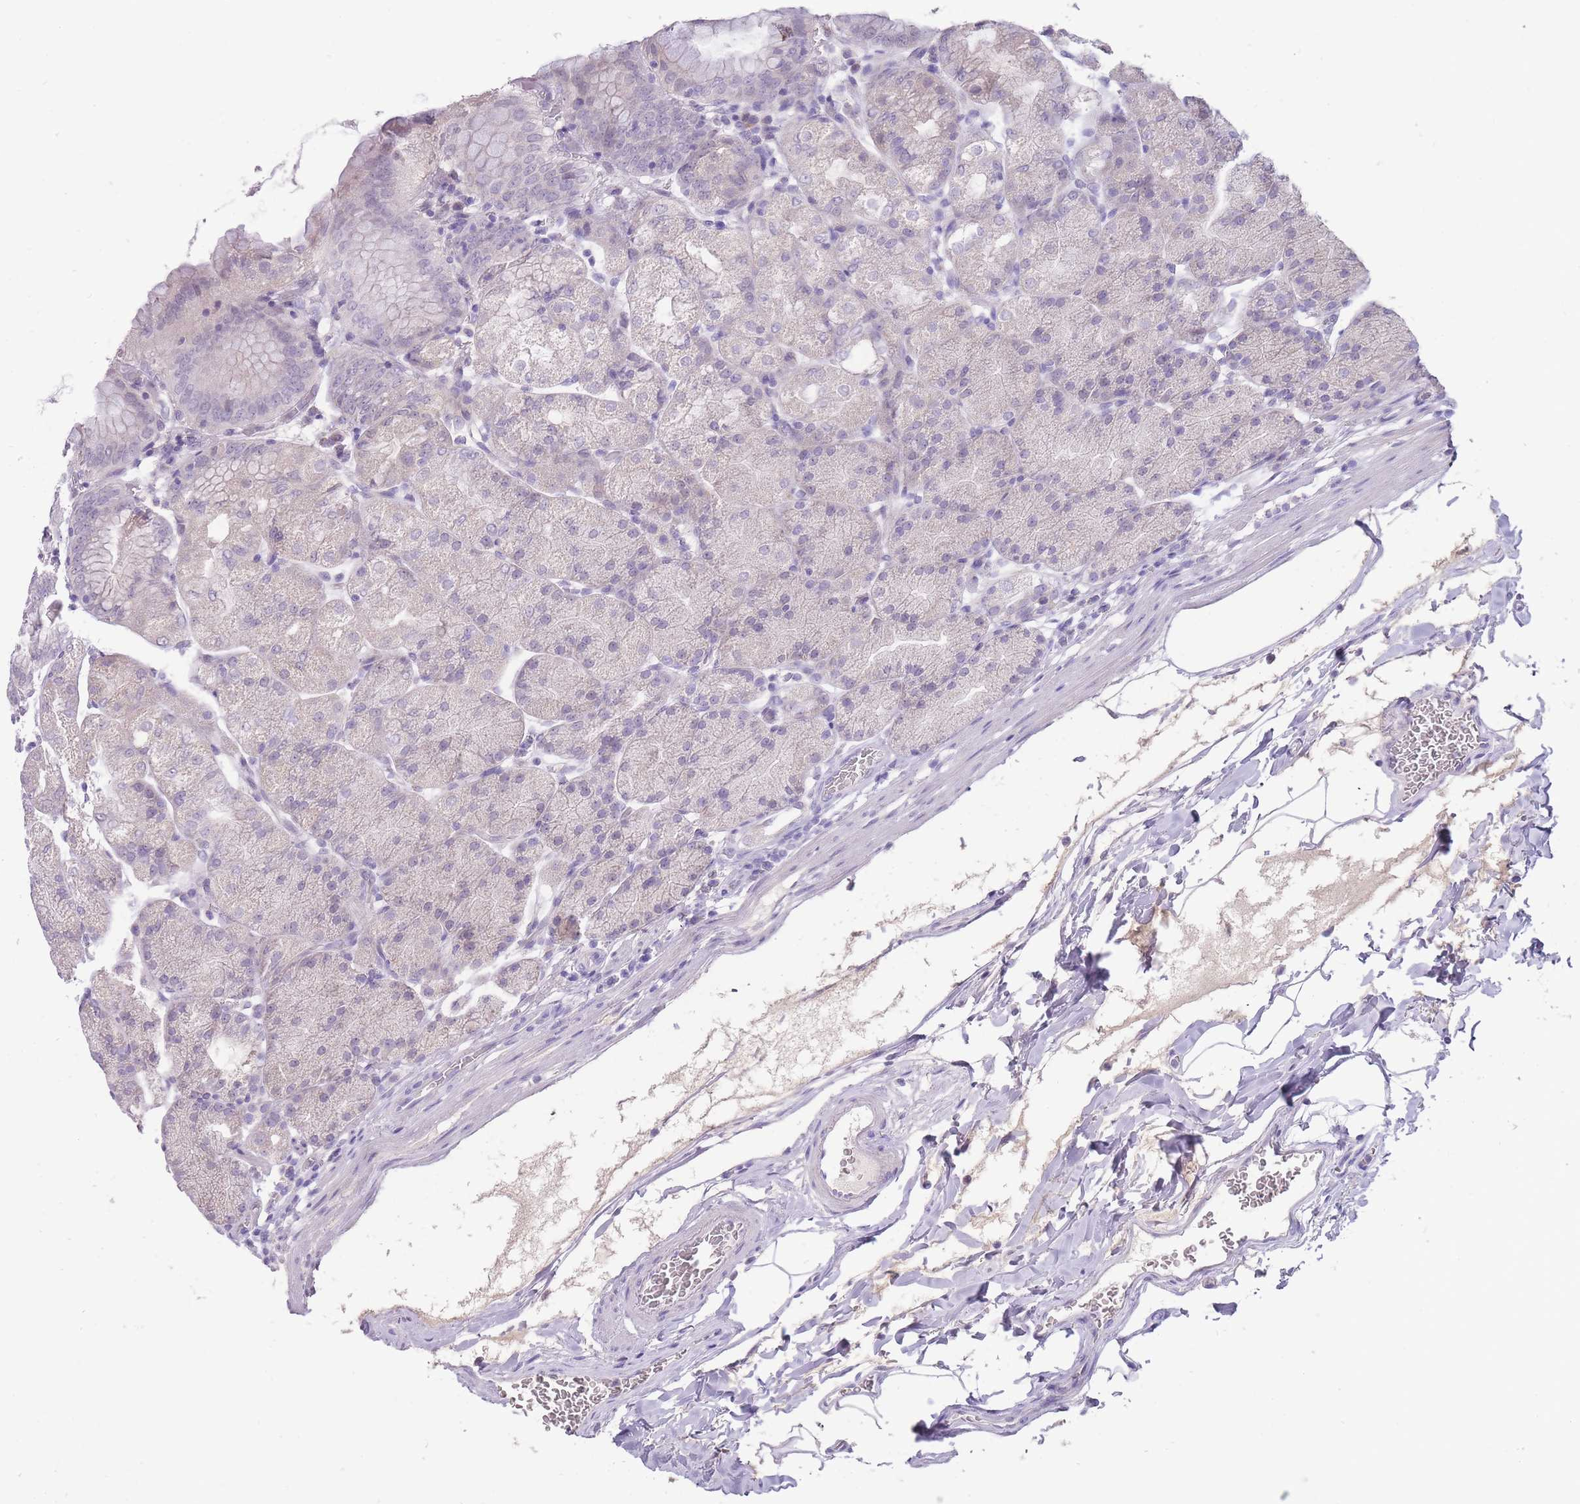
{"staining": {"intensity": "negative", "quantity": "none", "location": "none"}, "tissue": "stomach", "cell_type": "Glandular cells", "image_type": "normal", "snomed": [{"axis": "morphology", "description": "Normal tissue, NOS"}, {"axis": "topography", "description": "Stomach, upper"}, {"axis": "topography", "description": "Stomach, lower"}], "caption": "Image shows no protein expression in glandular cells of normal stomach. (Brightfield microscopy of DAB (3,3'-diaminobenzidine) immunohistochemistry at high magnification).", "gene": "ERICH4", "patient": {"sex": "male", "age": 62}}